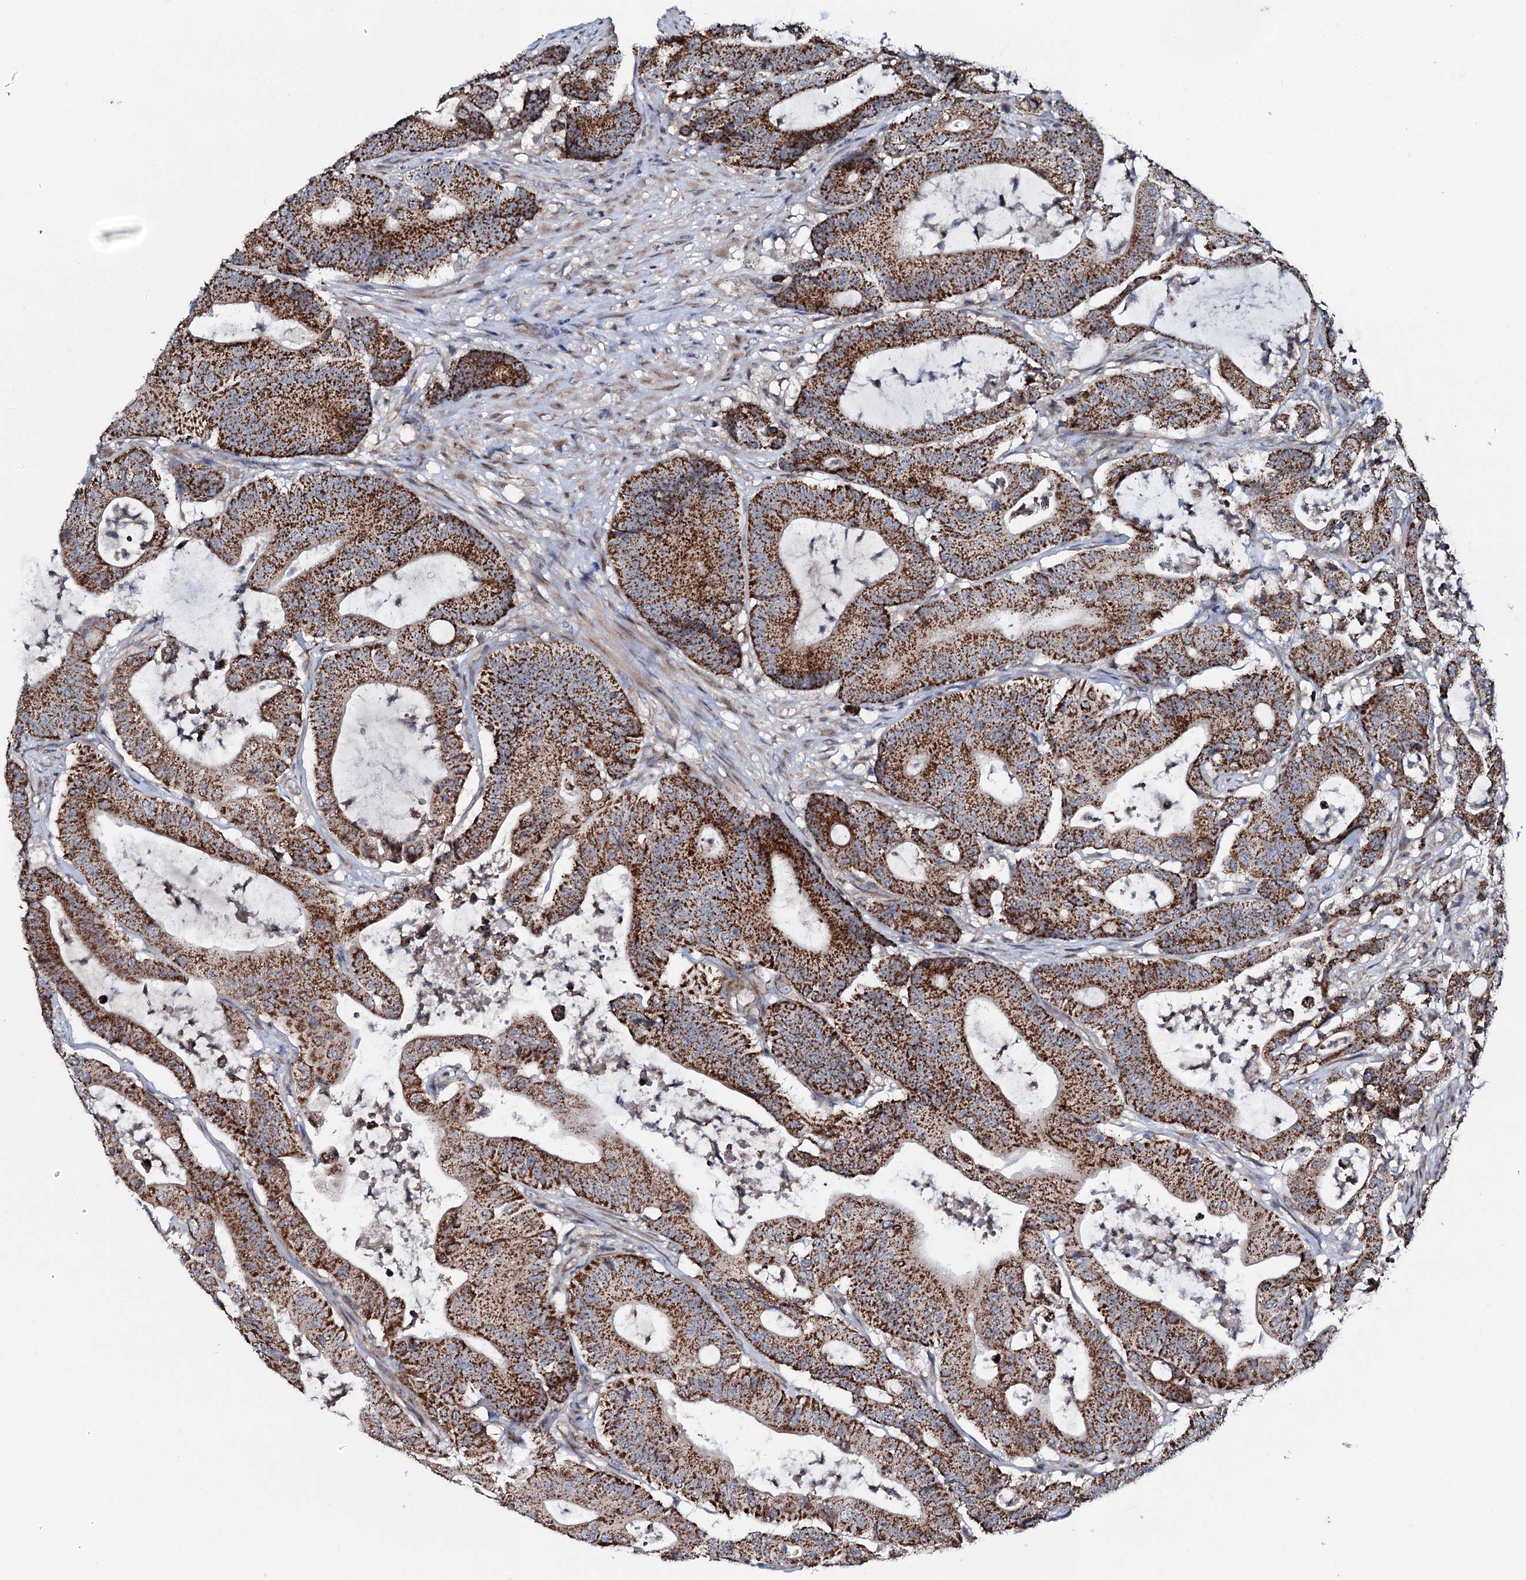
{"staining": {"intensity": "strong", "quantity": ">75%", "location": "cytoplasmic/membranous"}, "tissue": "colorectal cancer", "cell_type": "Tumor cells", "image_type": "cancer", "snomed": [{"axis": "morphology", "description": "Adenocarcinoma, NOS"}, {"axis": "topography", "description": "Colon"}], "caption": "Colorectal adenocarcinoma stained with DAB immunohistochemistry reveals high levels of strong cytoplasmic/membranous positivity in approximately >75% of tumor cells. (Stains: DAB in brown, nuclei in blue, Microscopy: brightfield microscopy at high magnification).", "gene": "PPP1R3D", "patient": {"sex": "female", "age": 84}}